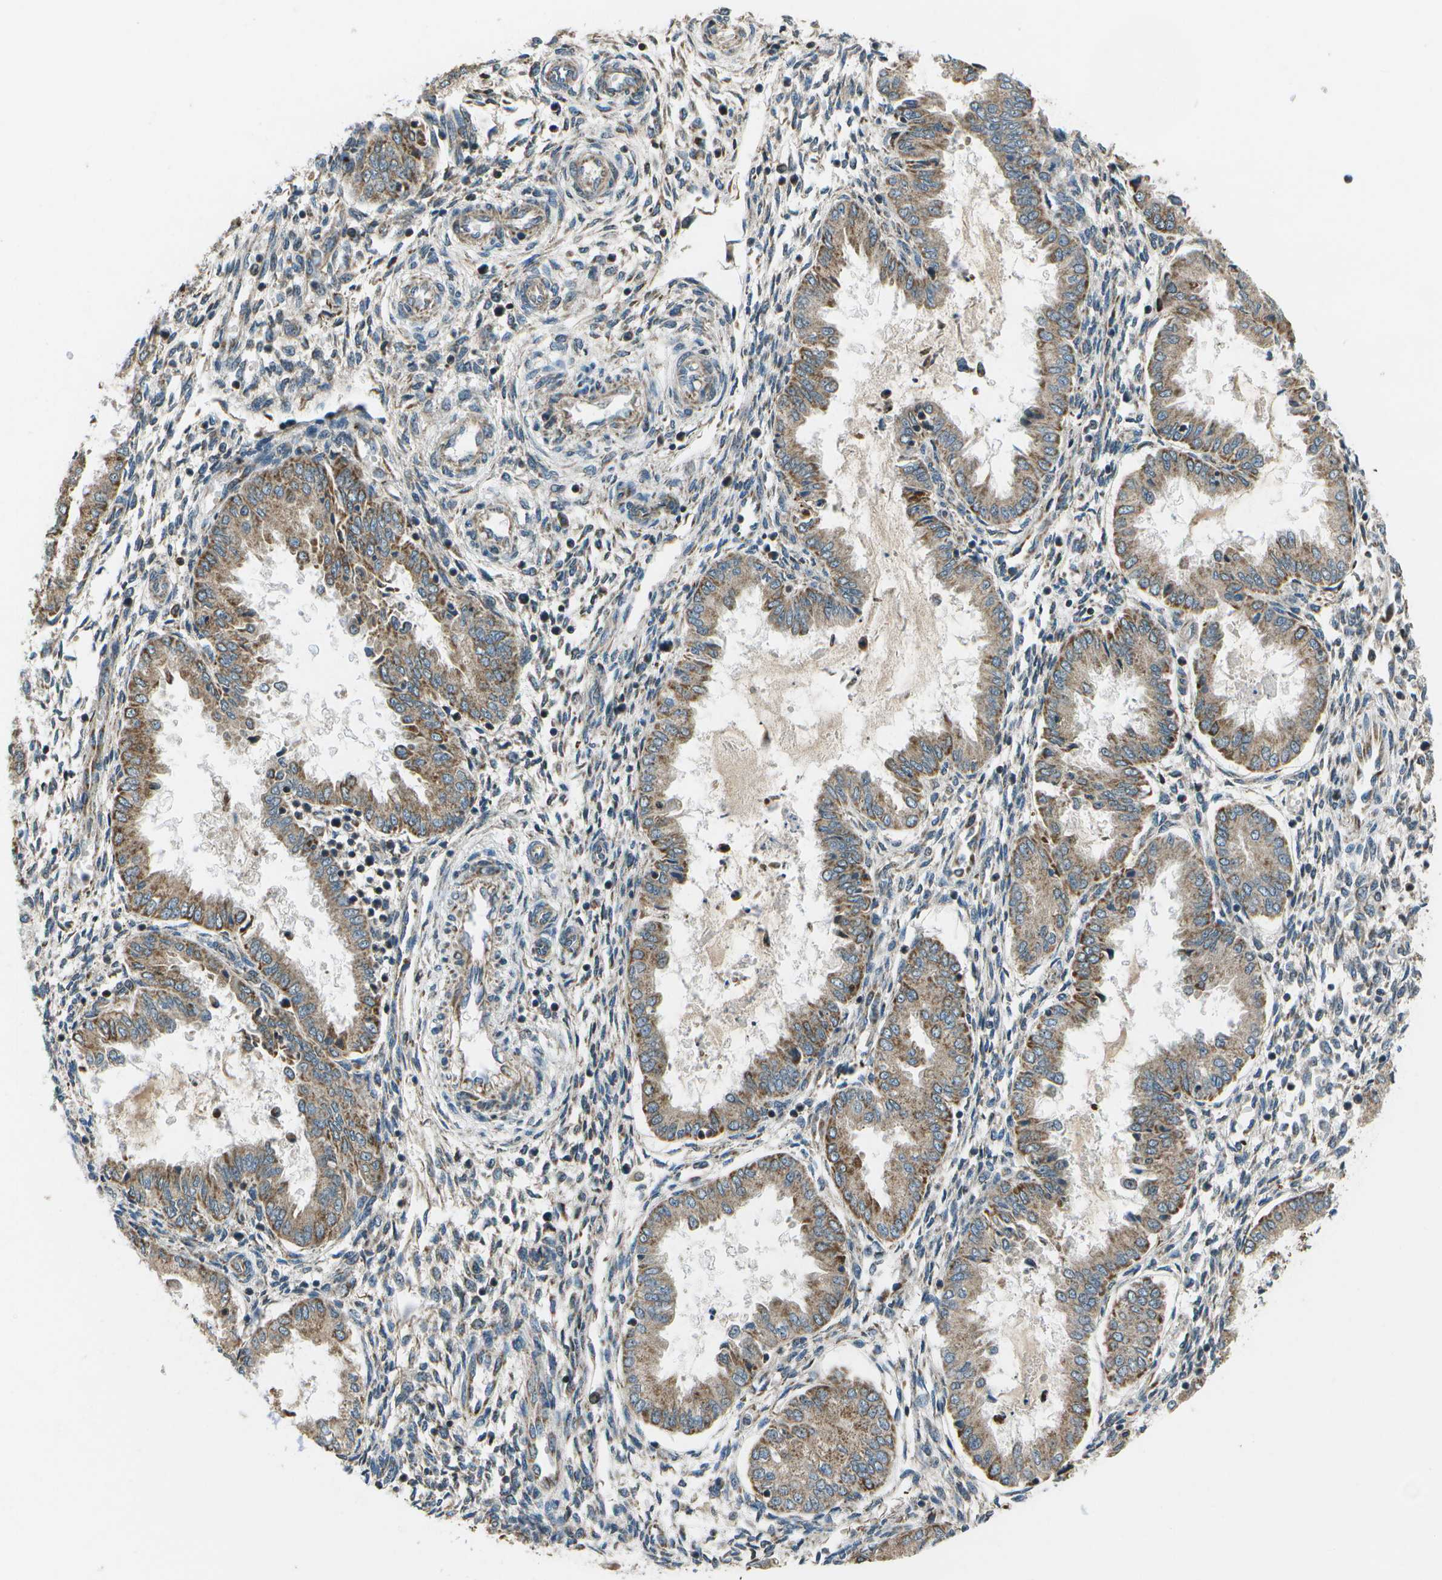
{"staining": {"intensity": "weak", "quantity": "25%-75%", "location": "cytoplasmic/membranous"}, "tissue": "endometrium", "cell_type": "Cells in endometrial stroma", "image_type": "normal", "snomed": [{"axis": "morphology", "description": "Normal tissue, NOS"}, {"axis": "topography", "description": "Endometrium"}], "caption": "High-magnification brightfield microscopy of unremarkable endometrium stained with DAB (3,3'-diaminobenzidine) (brown) and counterstained with hematoxylin (blue). cells in endometrial stroma exhibit weak cytoplasmic/membranous staining is appreciated in about25%-75% of cells. (DAB IHC with brightfield microscopy, high magnification).", "gene": "EIF2AK1", "patient": {"sex": "female", "age": 33}}